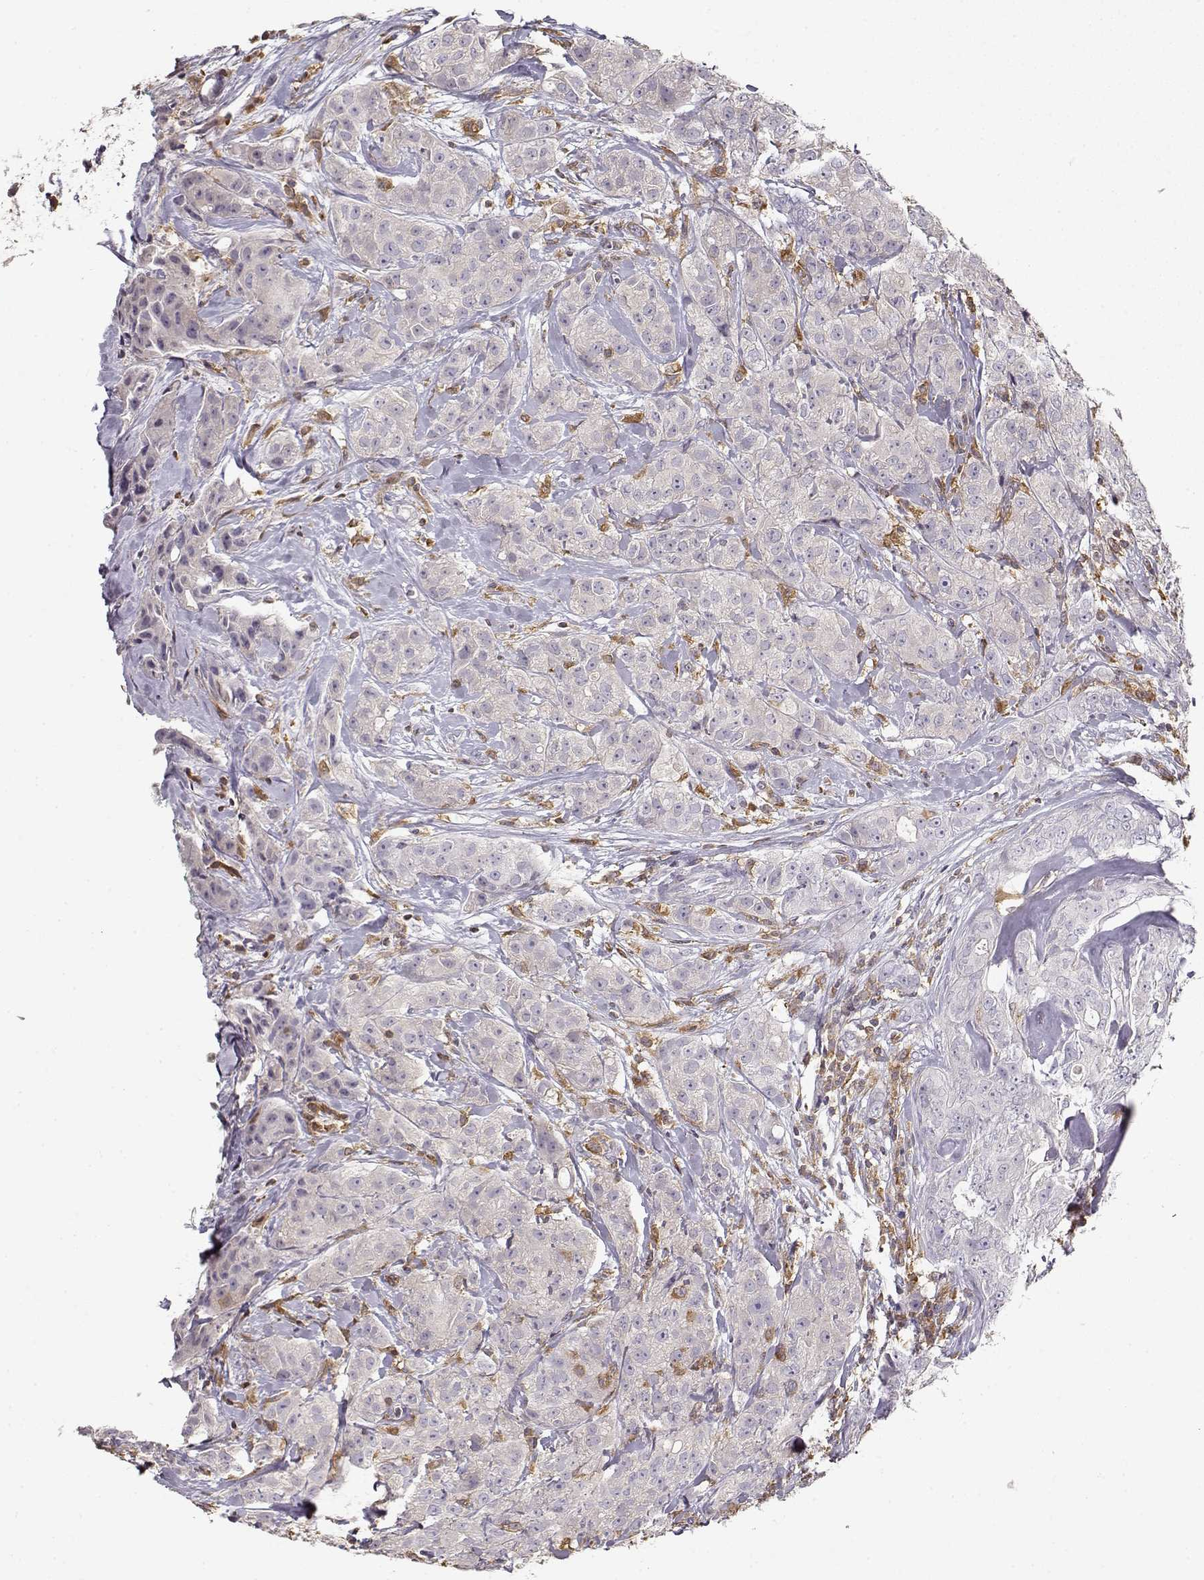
{"staining": {"intensity": "negative", "quantity": "none", "location": "none"}, "tissue": "breast cancer", "cell_type": "Tumor cells", "image_type": "cancer", "snomed": [{"axis": "morphology", "description": "Duct carcinoma"}, {"axis": "topography", "description": "Breast"}], "caption": "There is no significant expression in tumor cells of invasive ductal carcinoma (breast).", "gene": "VAV1", "patient": {"sex": "female", "age": 43}}